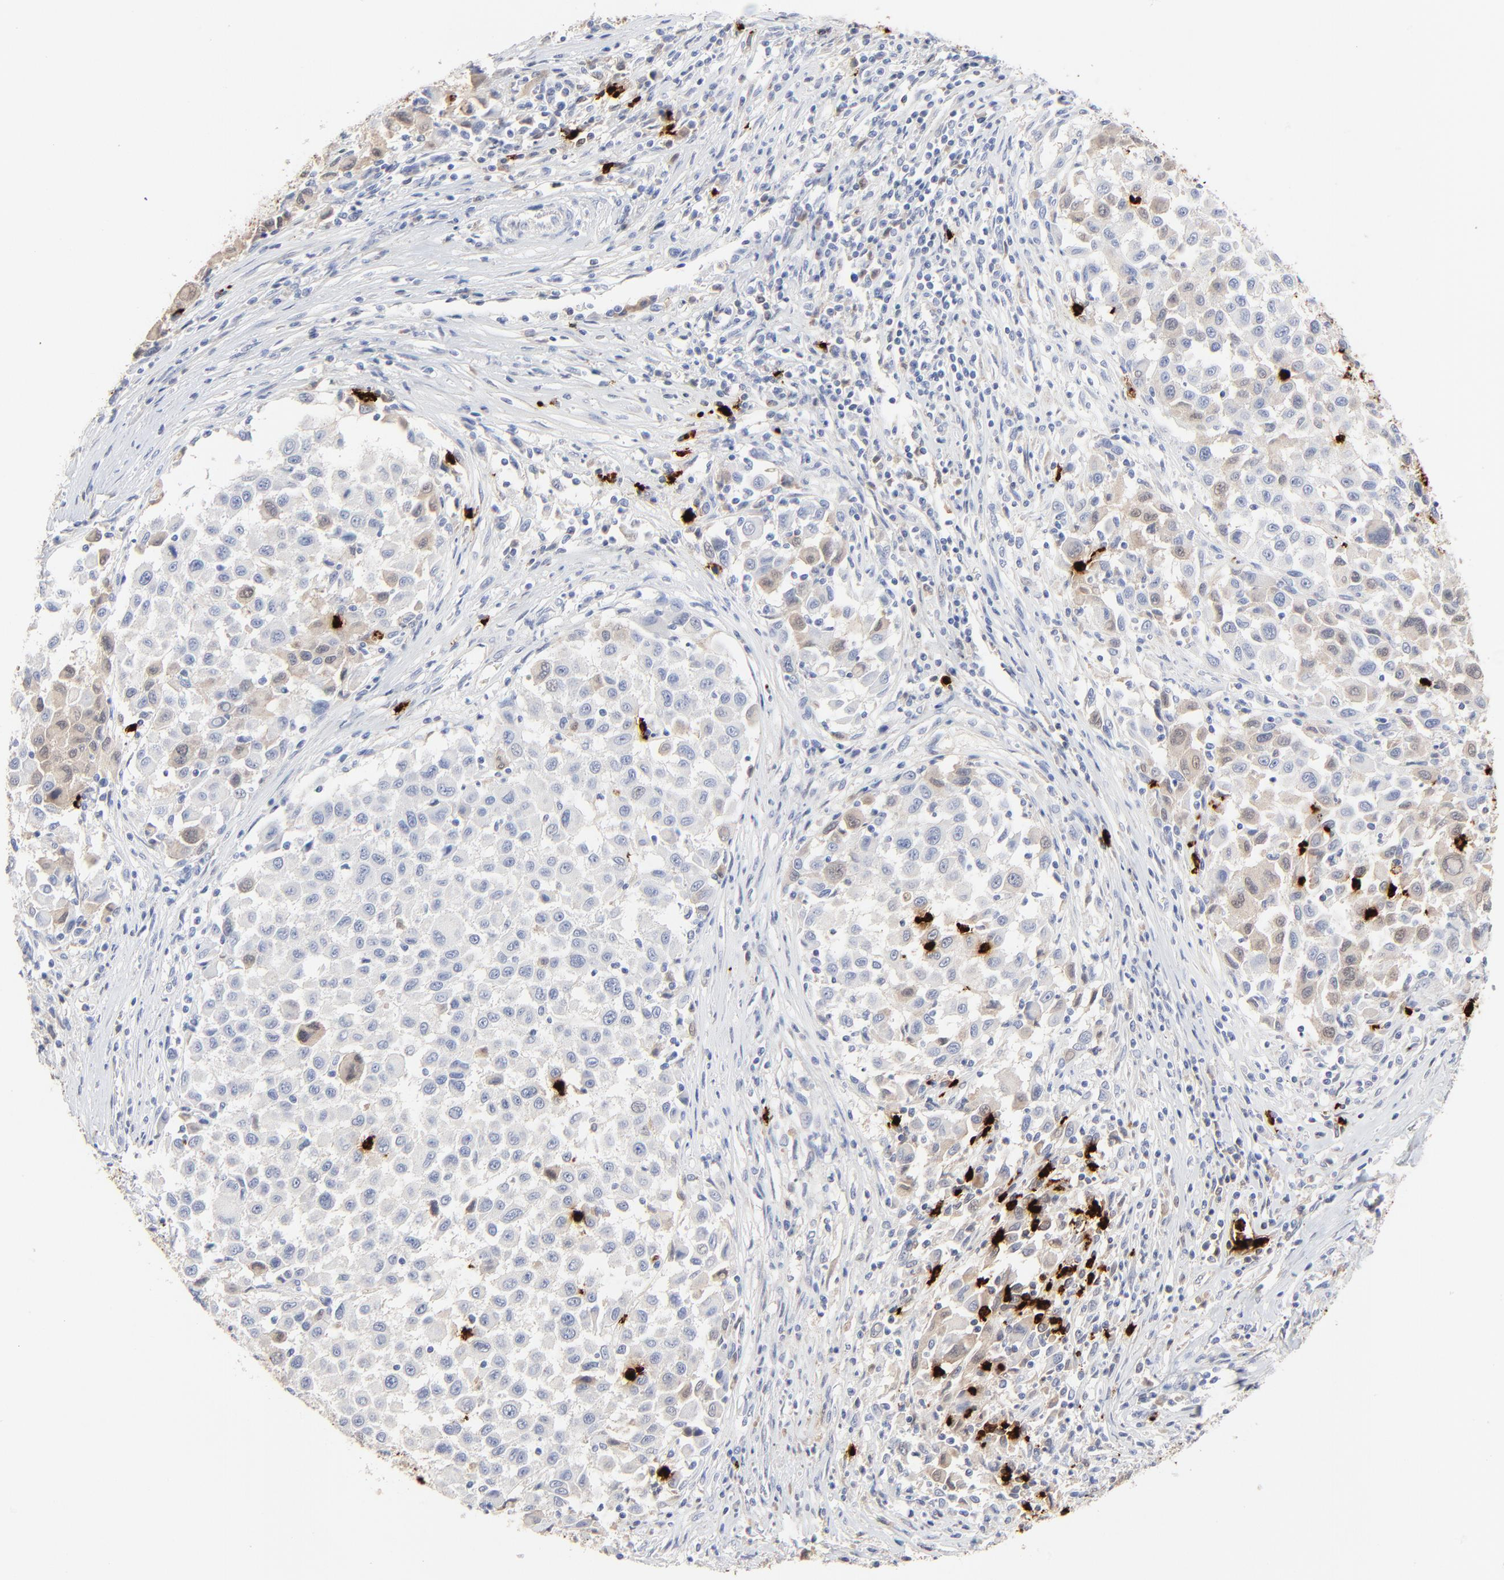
{"staining": {"intensity": "weak", "quantity": "<25%", "location": "cytoplasmic/membranous"}, "tissue": "melanoma", "cell_type": "Tumor cells", "image_type": "cancer", "snomed": [{"axis": "morphology", "description": "Malignant melanoma, Metastatic site"}, {"axis": "topography", "description": "Lymph node"}], "caption": "There is no significant expression in tumor cells of malignant melanoma (metastatic site).", "gene": "LCN2", "patient": {"sex": "male", "age": 61}}